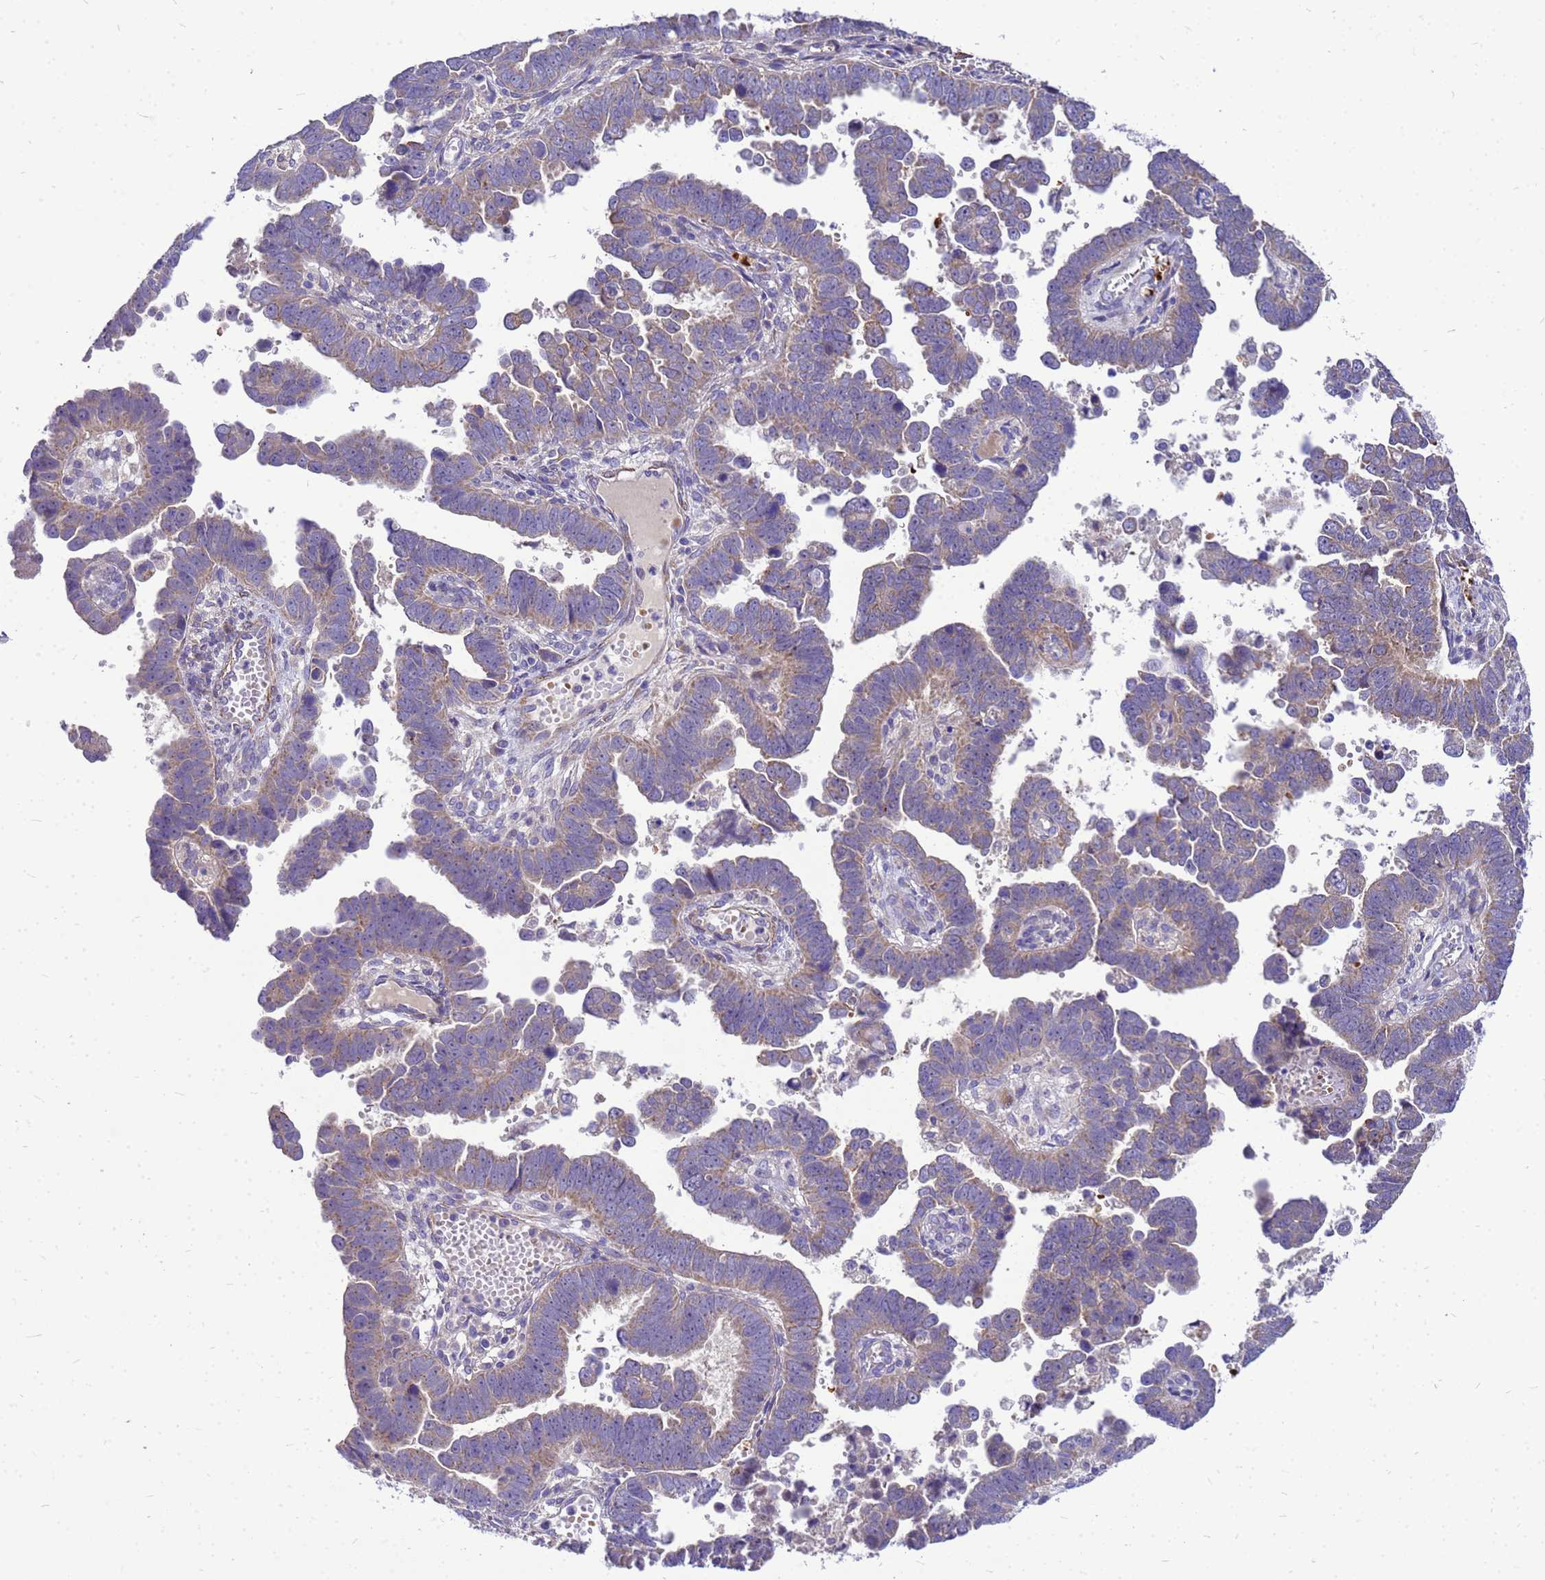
{"staining": {"intensity": "weak", "quantity": "25%-75%", "location": "cytoplasmic/membranous"}, "tissue": "endometrial cancer", "cell_type": "Tumor cells", "image_type": "cancer", "snomed": [{"axis": "morphology", "description": "Adenocarcinoma, NOS"}, {"axis": "topography", "description": "Endometrium"}], "caption": "This image displays immunohistochemistry (IHC) staining of endometrial cancer, with low weak cytoplasmic/membranous positivity in approximately 25%-75% of tumor cells.", "gene": "POP7", "patient": {"sex": "female", "age": 75}}